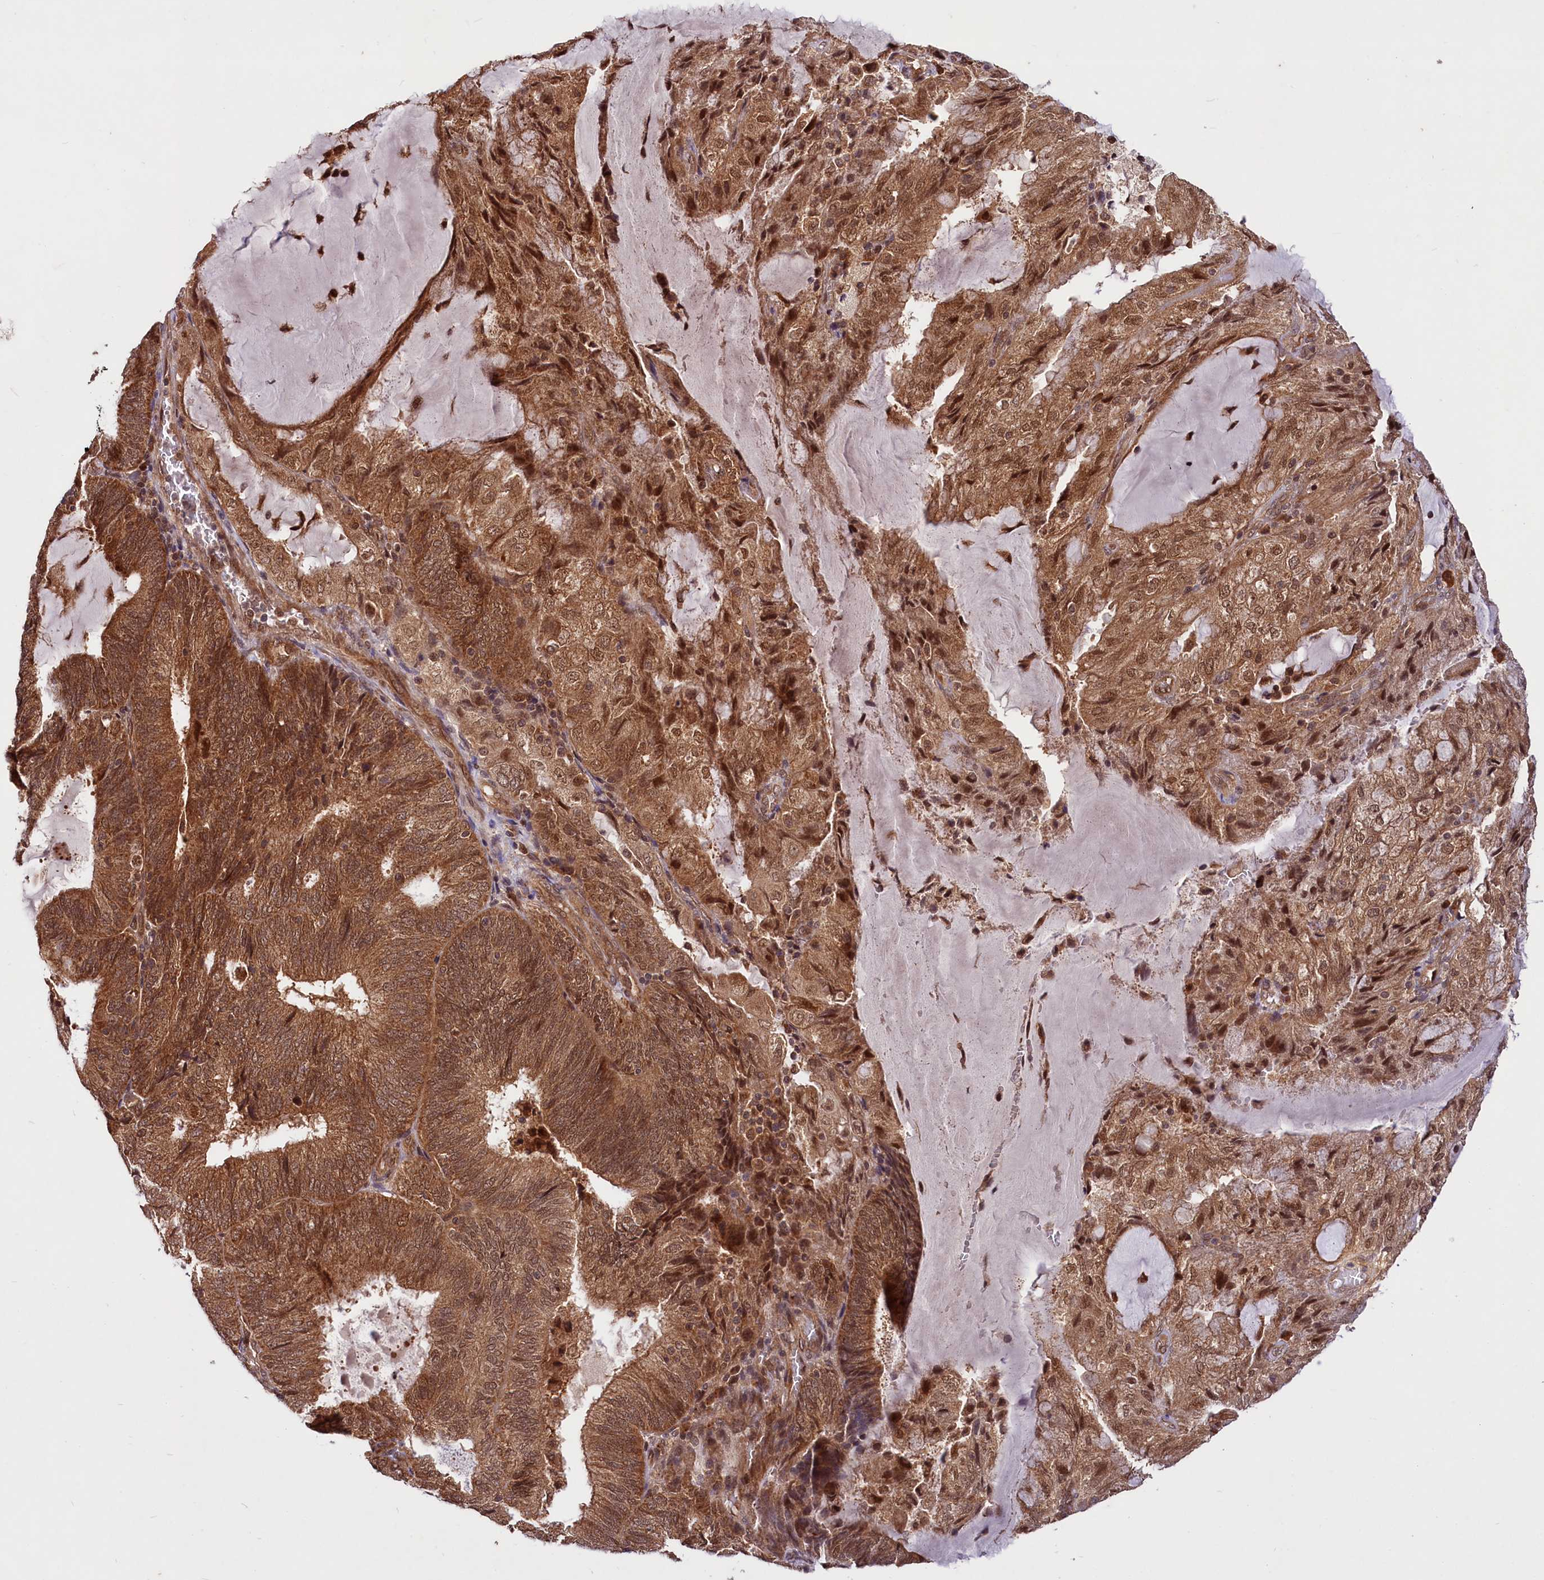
{"staining": {"intensity": "strong", "quantity": ">75%", "location": "cytoplasmic/membranous,nuclear"}, "tissue": "endometrial cancer", "cell_type": "Tumor cells", "image_type": "cancer", "snomed": [{"axis": "morphology", "description": "Adenocarcinoma, NOS"}, {"axis": "topography", "description": "Endometrium"}], "caption": "This micrograph reveals immunohistochemistry staining of human adenocarcinoma (endometrial), with high strong cytoplasmic/membranous and nuclear expression in about >75% of tumor cells.", "gene": "UBE3A", "patient": {"sex": "female", "age": 81}}